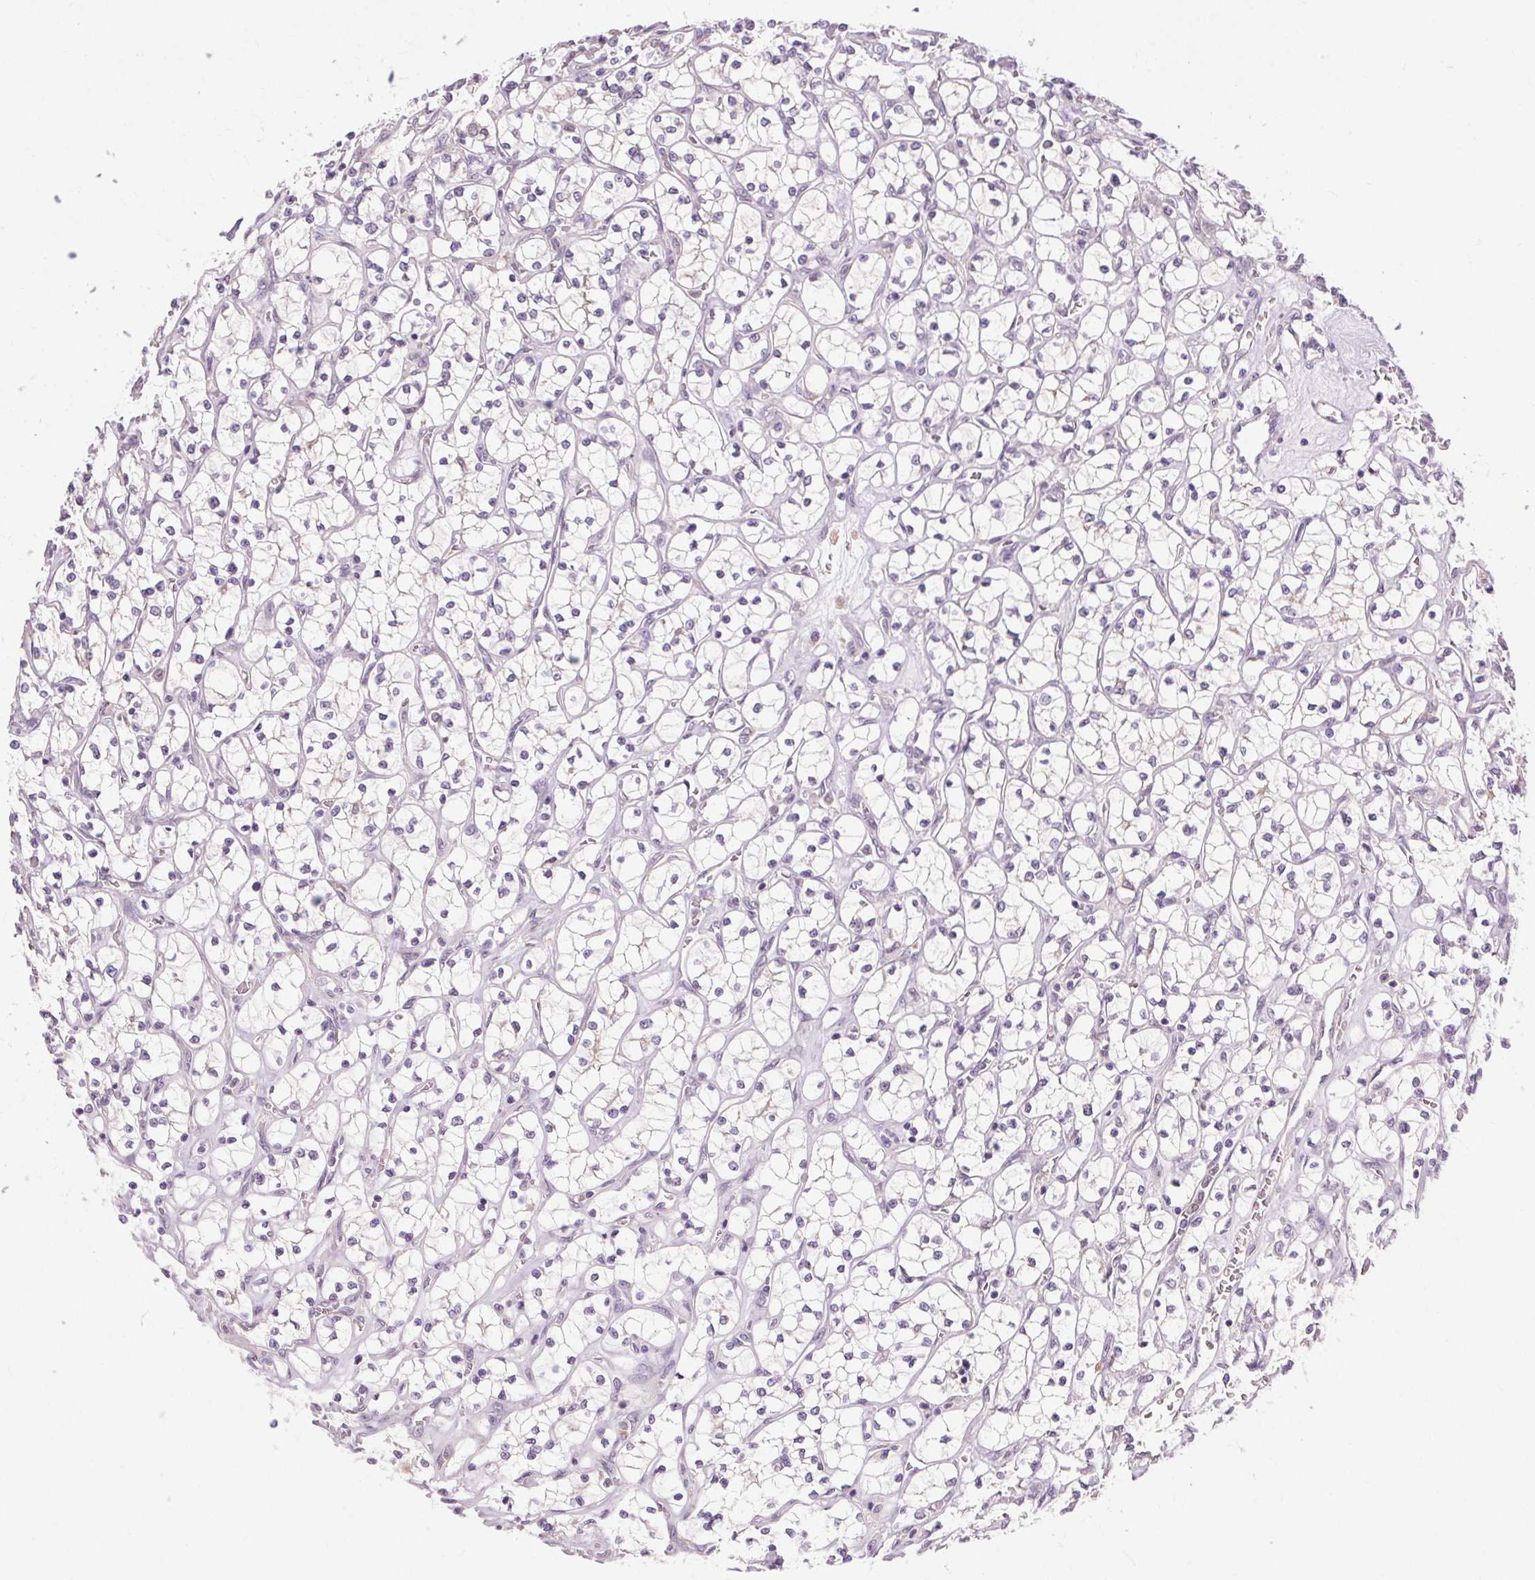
{"staining": {"intensity": "negative", "quantity": "none", "location": "none"}, "tissue": "renal cancer", "cell_type": "Tumor cells", "image_type": "cancer", "snomed": [{"axis": "morphology", "description": "Adenocarcinoma, NOS"}, {"axis": "topography", "description": "Kidney"}], "caption": "IHC image of neoplastic tissue: adenocarcinoma (renal) stained with DAB (3,3'-diaminobenzidine) demonstrates no significant protein staining in tumor cells. (DAB immunohistochemistry, high magnification).", "gene": "TM6SF1", "patient": {"sex": "female", "age": 64}}